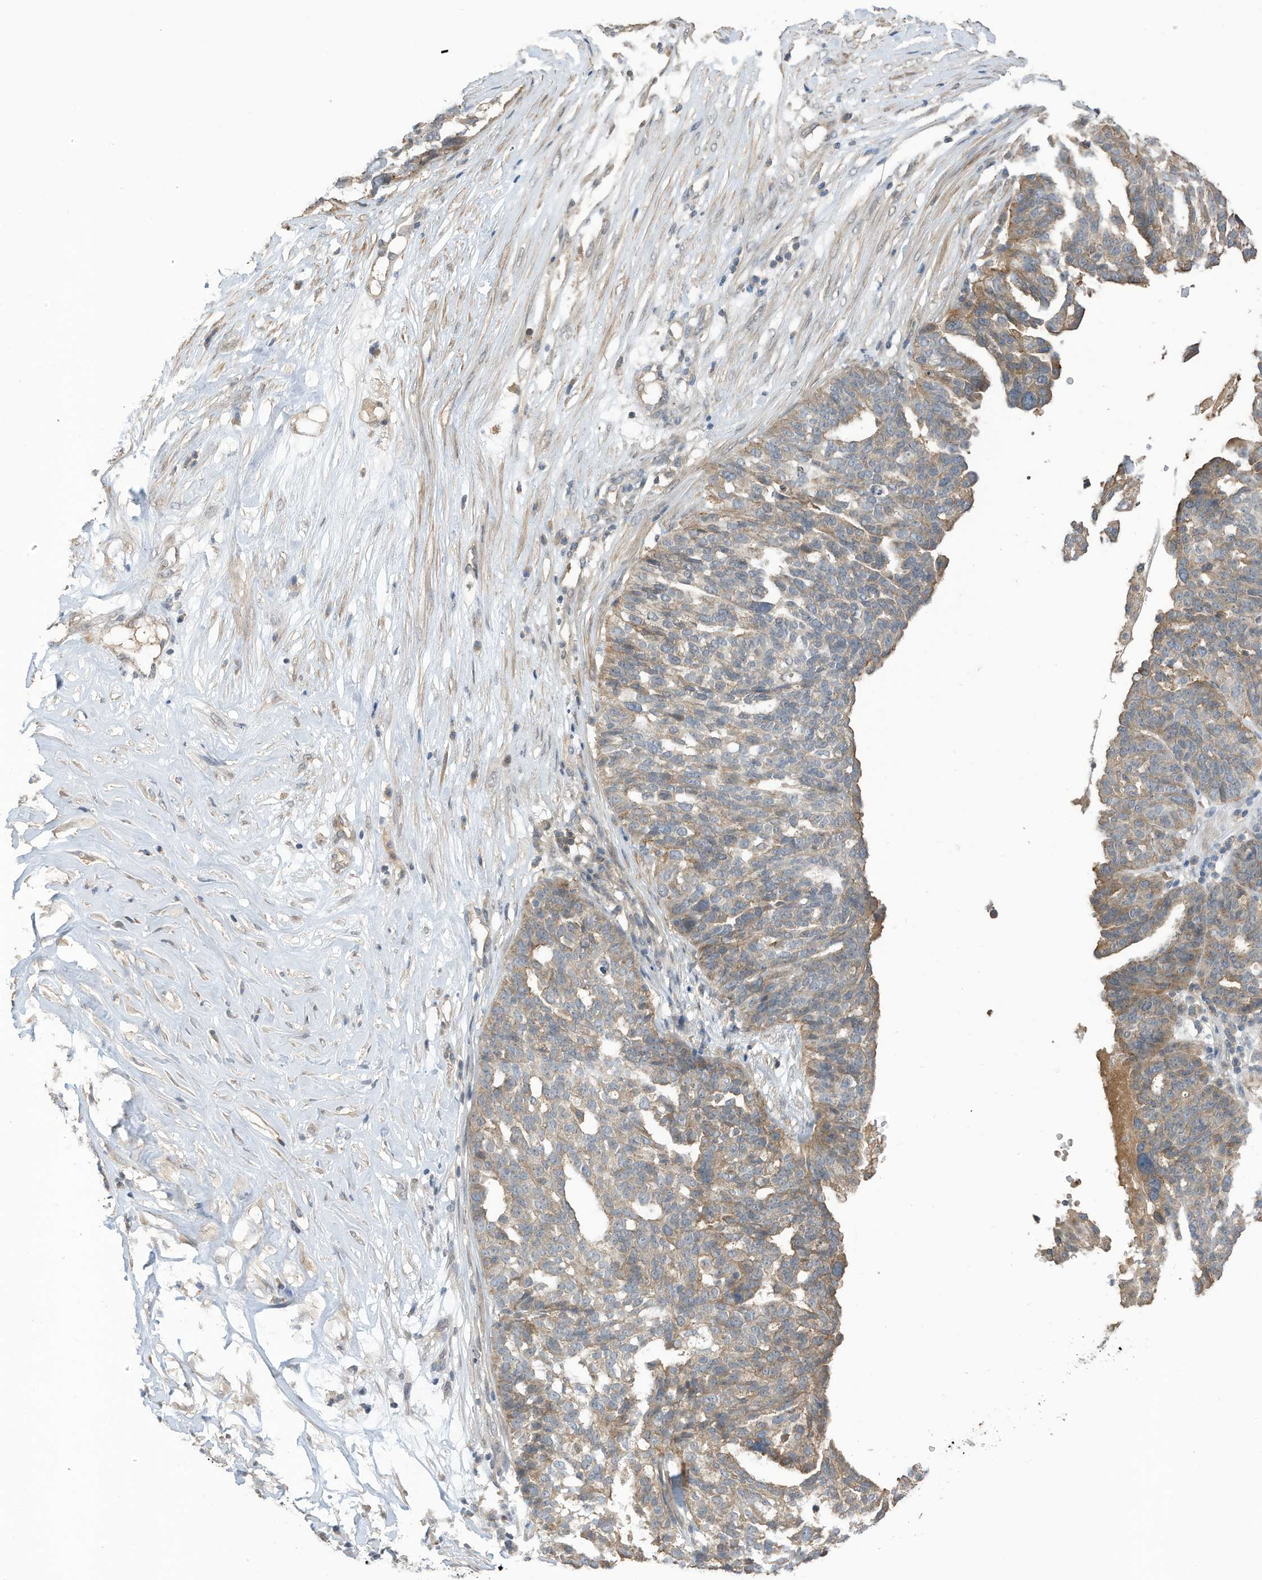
{"staining": {"intensity": "weak", "quantity": "25%-75%", "location": "cytoplasmic/membranous"}, "tissue": "ovarian cancer", "cell_type": "Tumor cells", "image_type": "cancer", "snomed": [{"axis": "morphology", "description": "Cystadenocarcinoma, serous, NOS"}, {"axis": "topography", "description": "Ovary"}], "caption": "Ovarian cancer (serous cystadenocarcinoma) tissue shows weak cytoplasmic/membranous positivity in about 25%-75% of tumor cells, visualized by immunohistochemistry.", "gene": "REC8", "patient": {"sex": "female", "age": 59}}